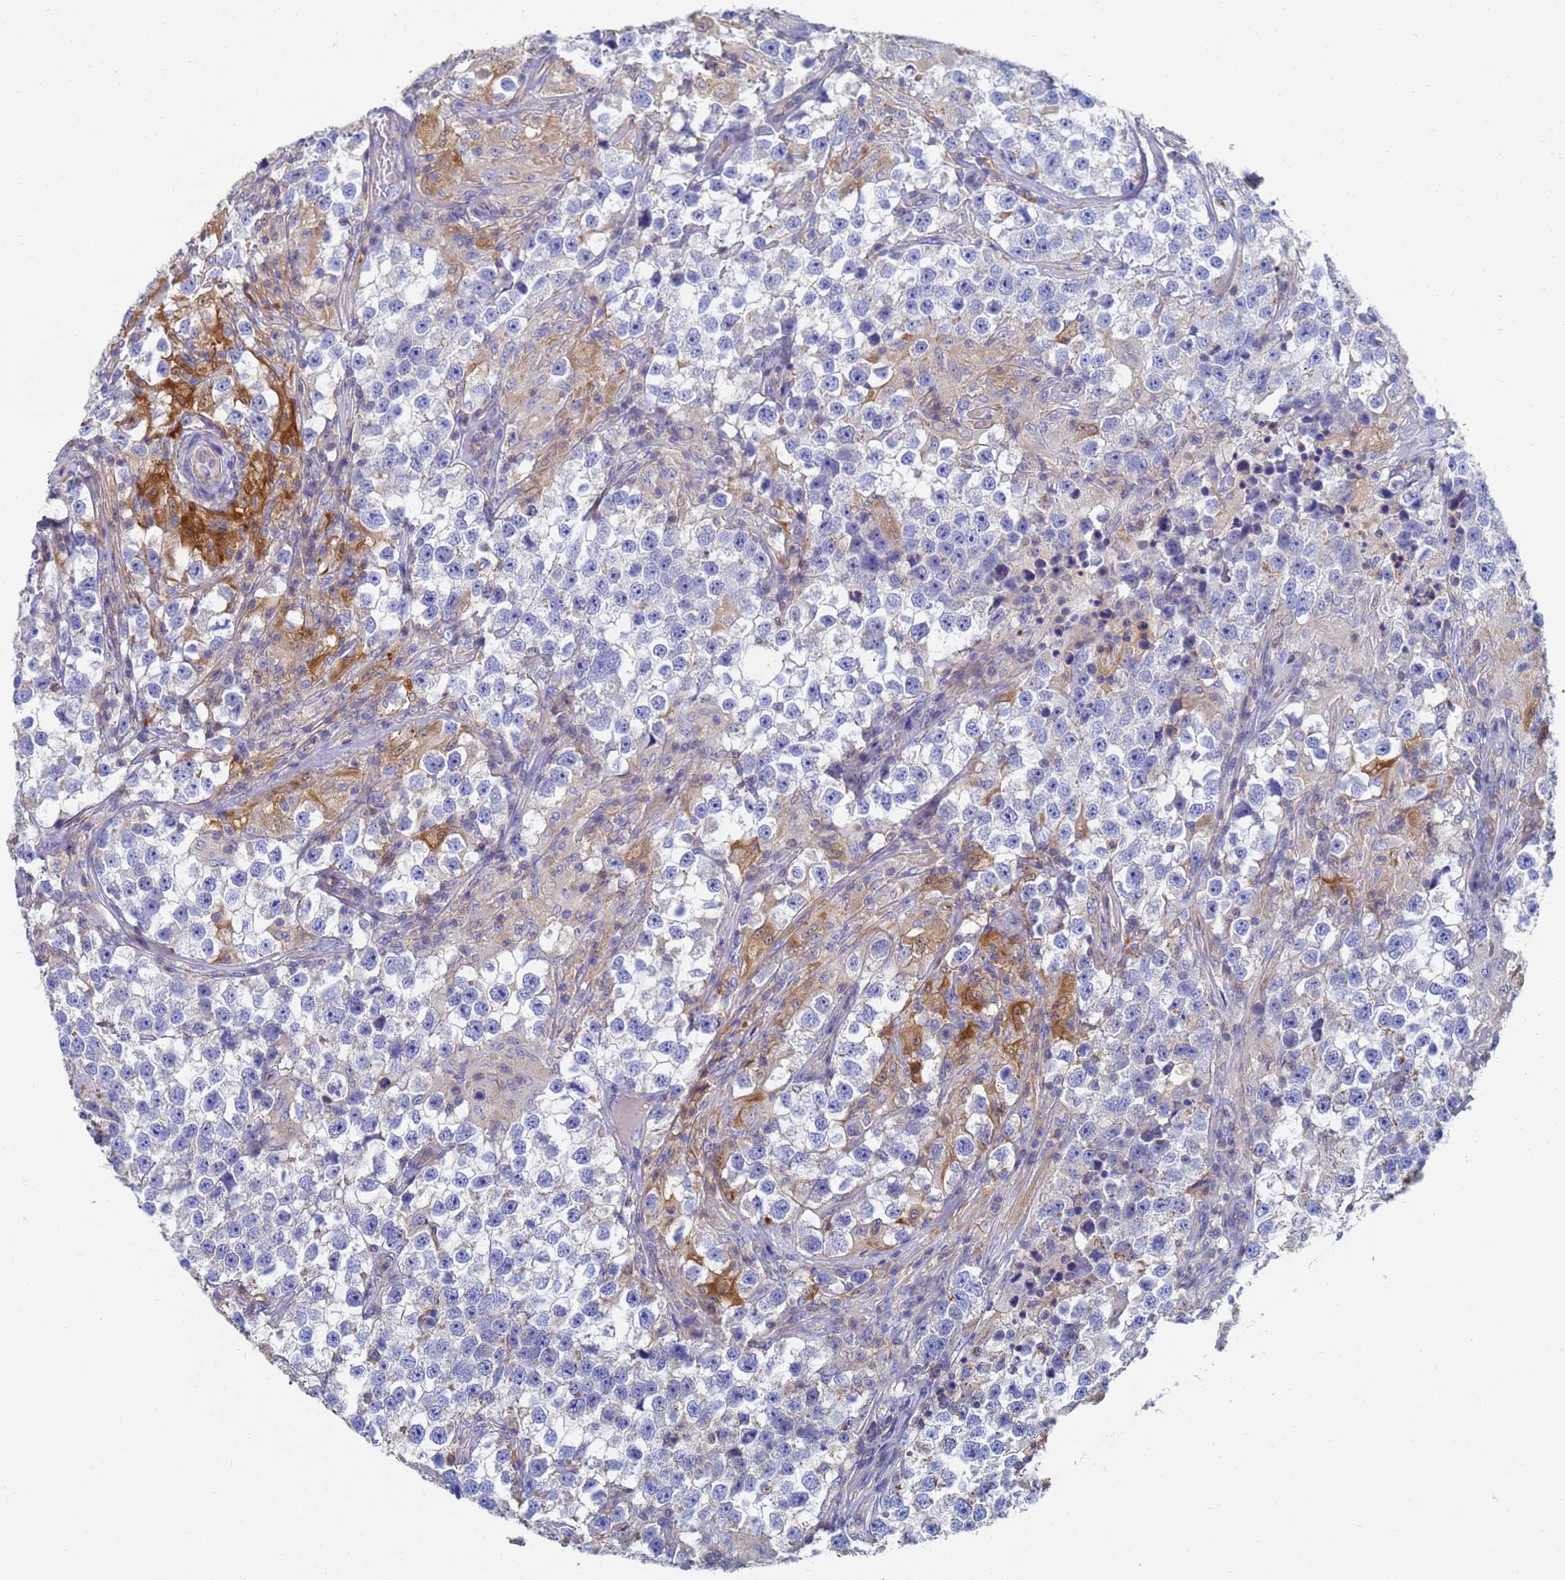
{"staining": {"intensity": "negative", "quantity": "none", "location": "none"}, "tissue": "testis cancer", "cell_type": "Tumor cells", "image_type": "cancer", "snomed": [{"axis": "morphology", "description": "Seminoma, NOS"}, {"axis": "topography", "description": "Testis"}], "caption": "DAB immunohistochemical staining of seminoma (testis) exhibits no significant positivity in tumor cells.", "gene": "GCHFR", "patient": {"sex": "male", "age": 46}}